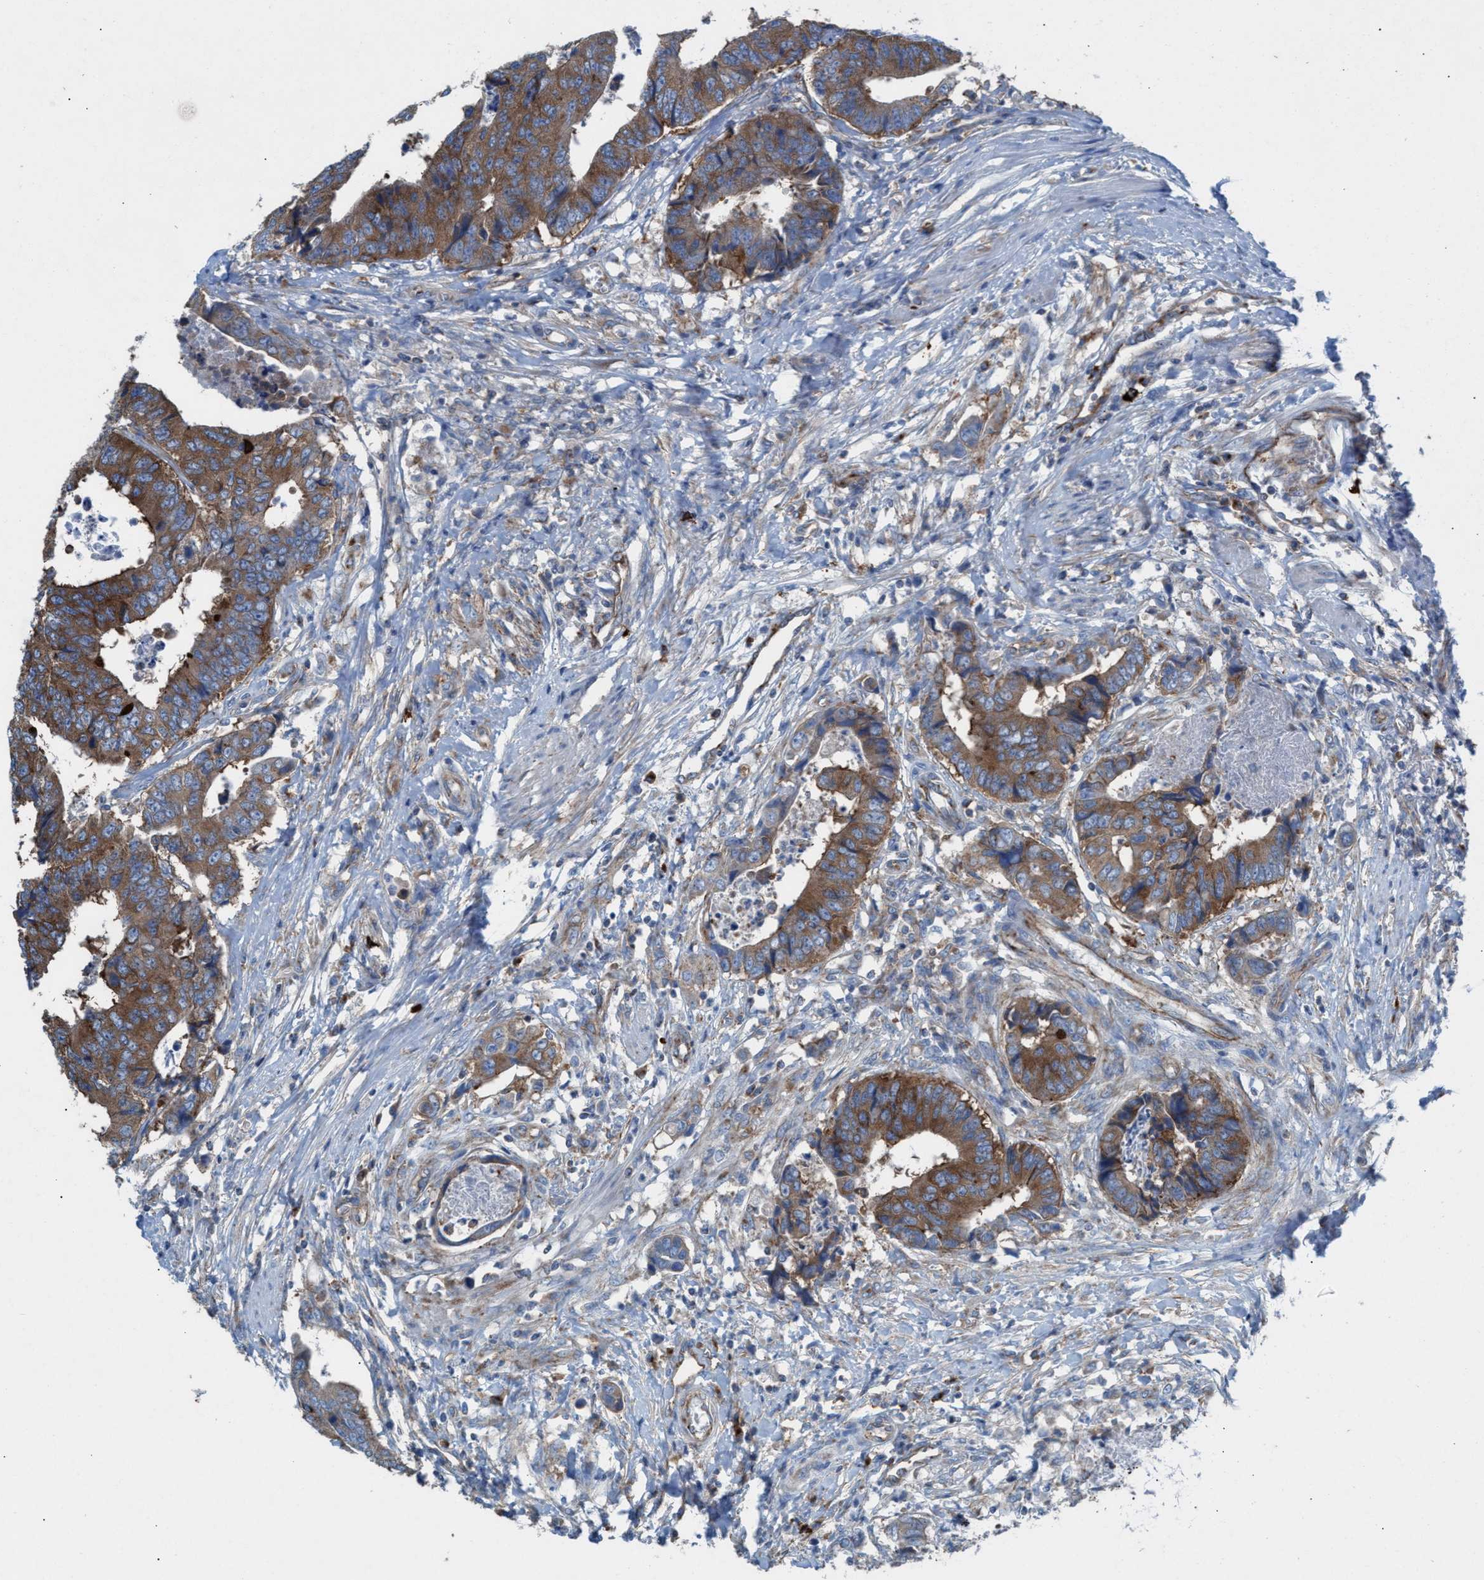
{"staining": {"intensity": "moderate", "quantity": ">75%", "location": "cytoplasmic/membranous"}, "tissue": "colorectal cancer", "cell_type": "Tumor cells", "image_type": "cancer", "snomed": [{"axis": "morphology", "description": "Adenocarcinoma, NOS"}, {"axis": "topography", "description": "Rectum"}], "caption": "Tumor cells exhibit medium levels of moderate cytoplasmic/membranous staining in about >75% of cells in colorectal adenocarcinoma.", "gene": "NYAP1", "patient": {"sex": "male", "age": 84}}